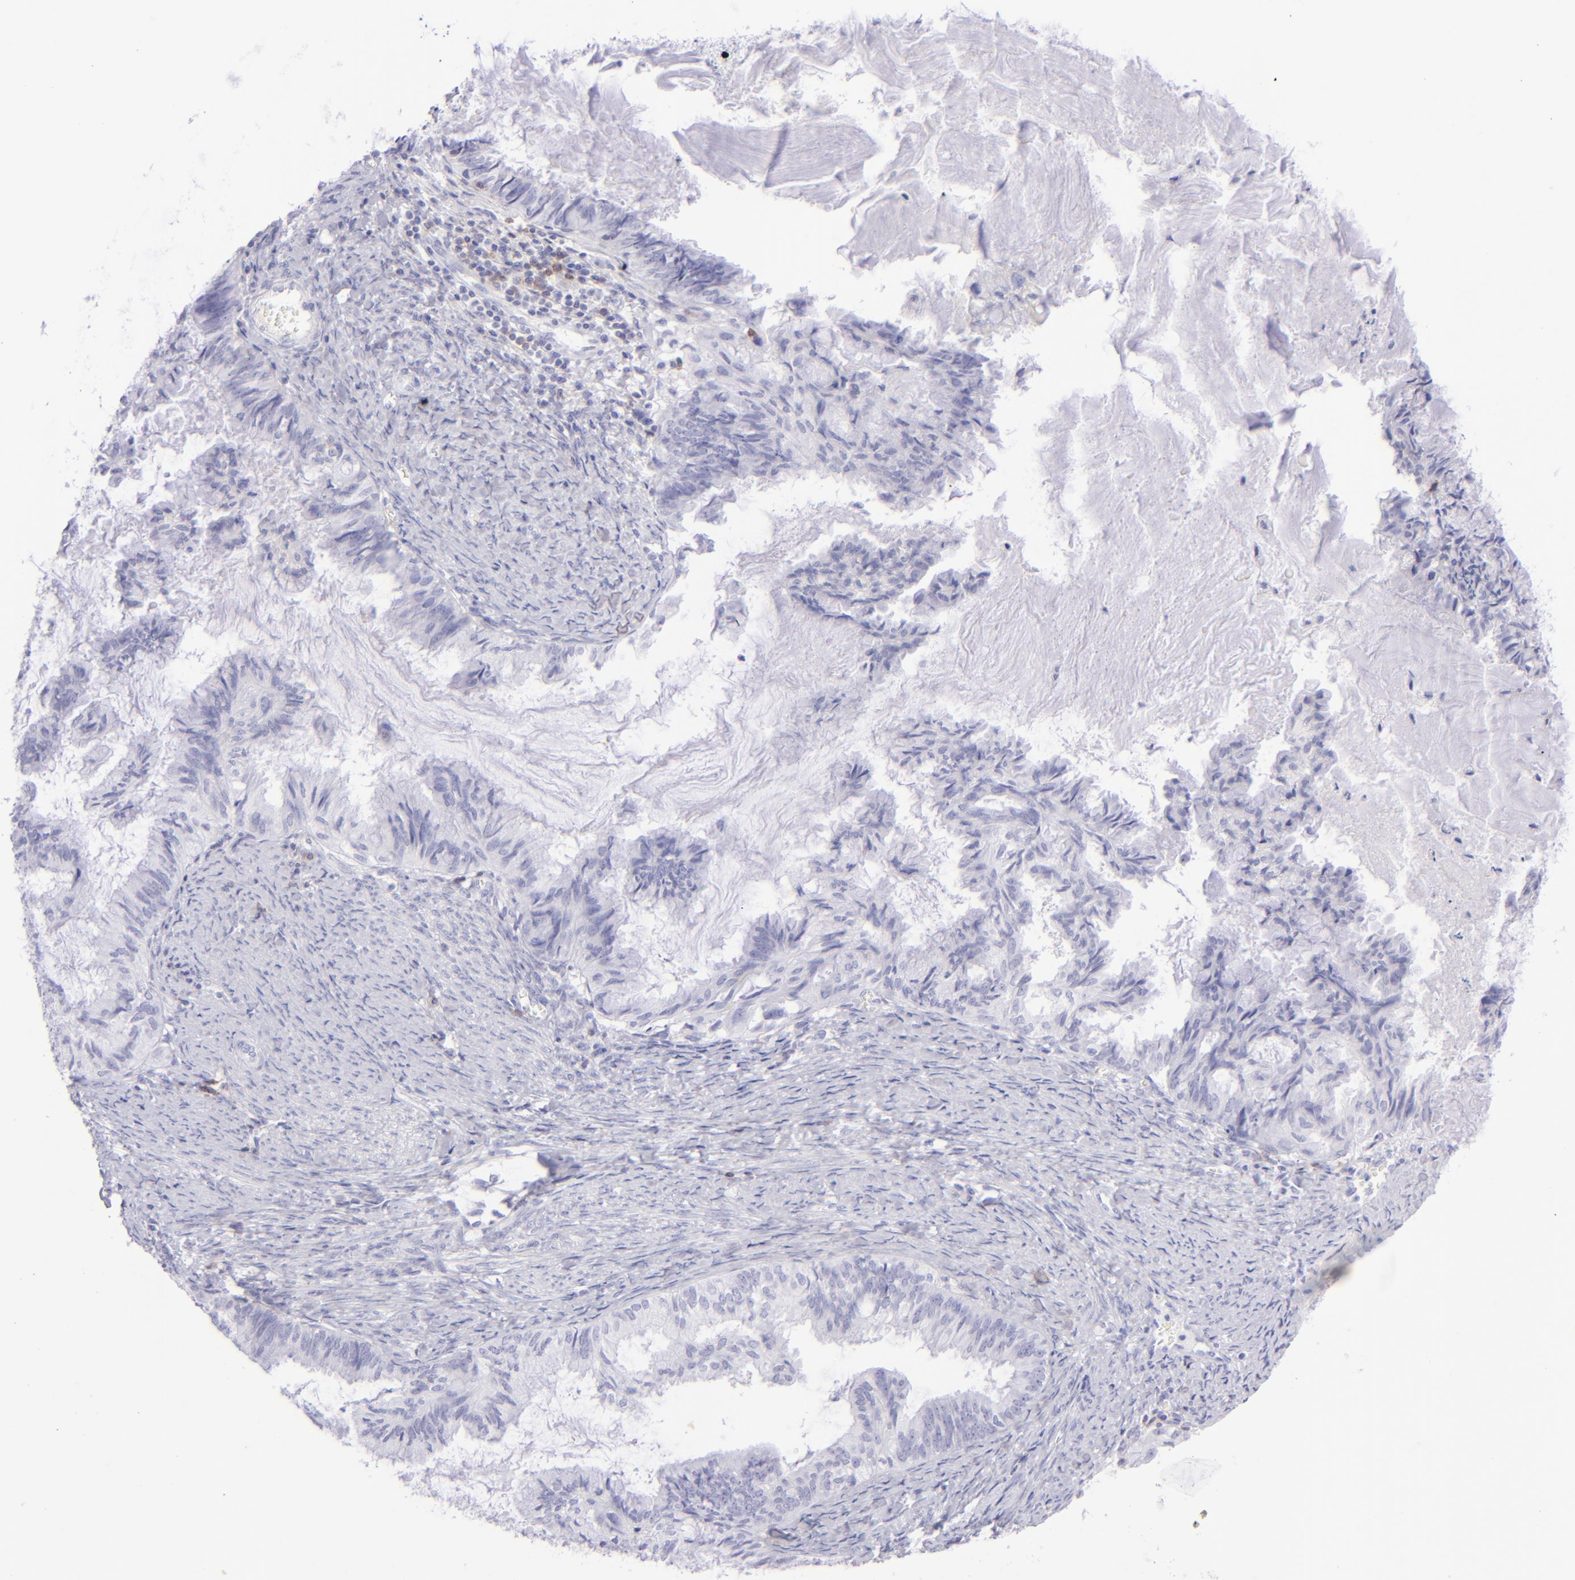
{"staining": {"intensity": "negative", "quantity": "none", "location": "none"}, "tissue": "endometrial cancer", "cell_type": "Tumor cells", "image_type": "cancer", "snomed": [{"axis": "morphology", "description": "Adenocarcinoma, NOS"}, {"axis": "topography", "description": "Endometrium"}], "caption": "DAB immunohistochemical staining of human endometrial cancer shows no significant positivity in tumor cells.", "gene": "CD69", "patient": {"sex": "female", "age": 86}}